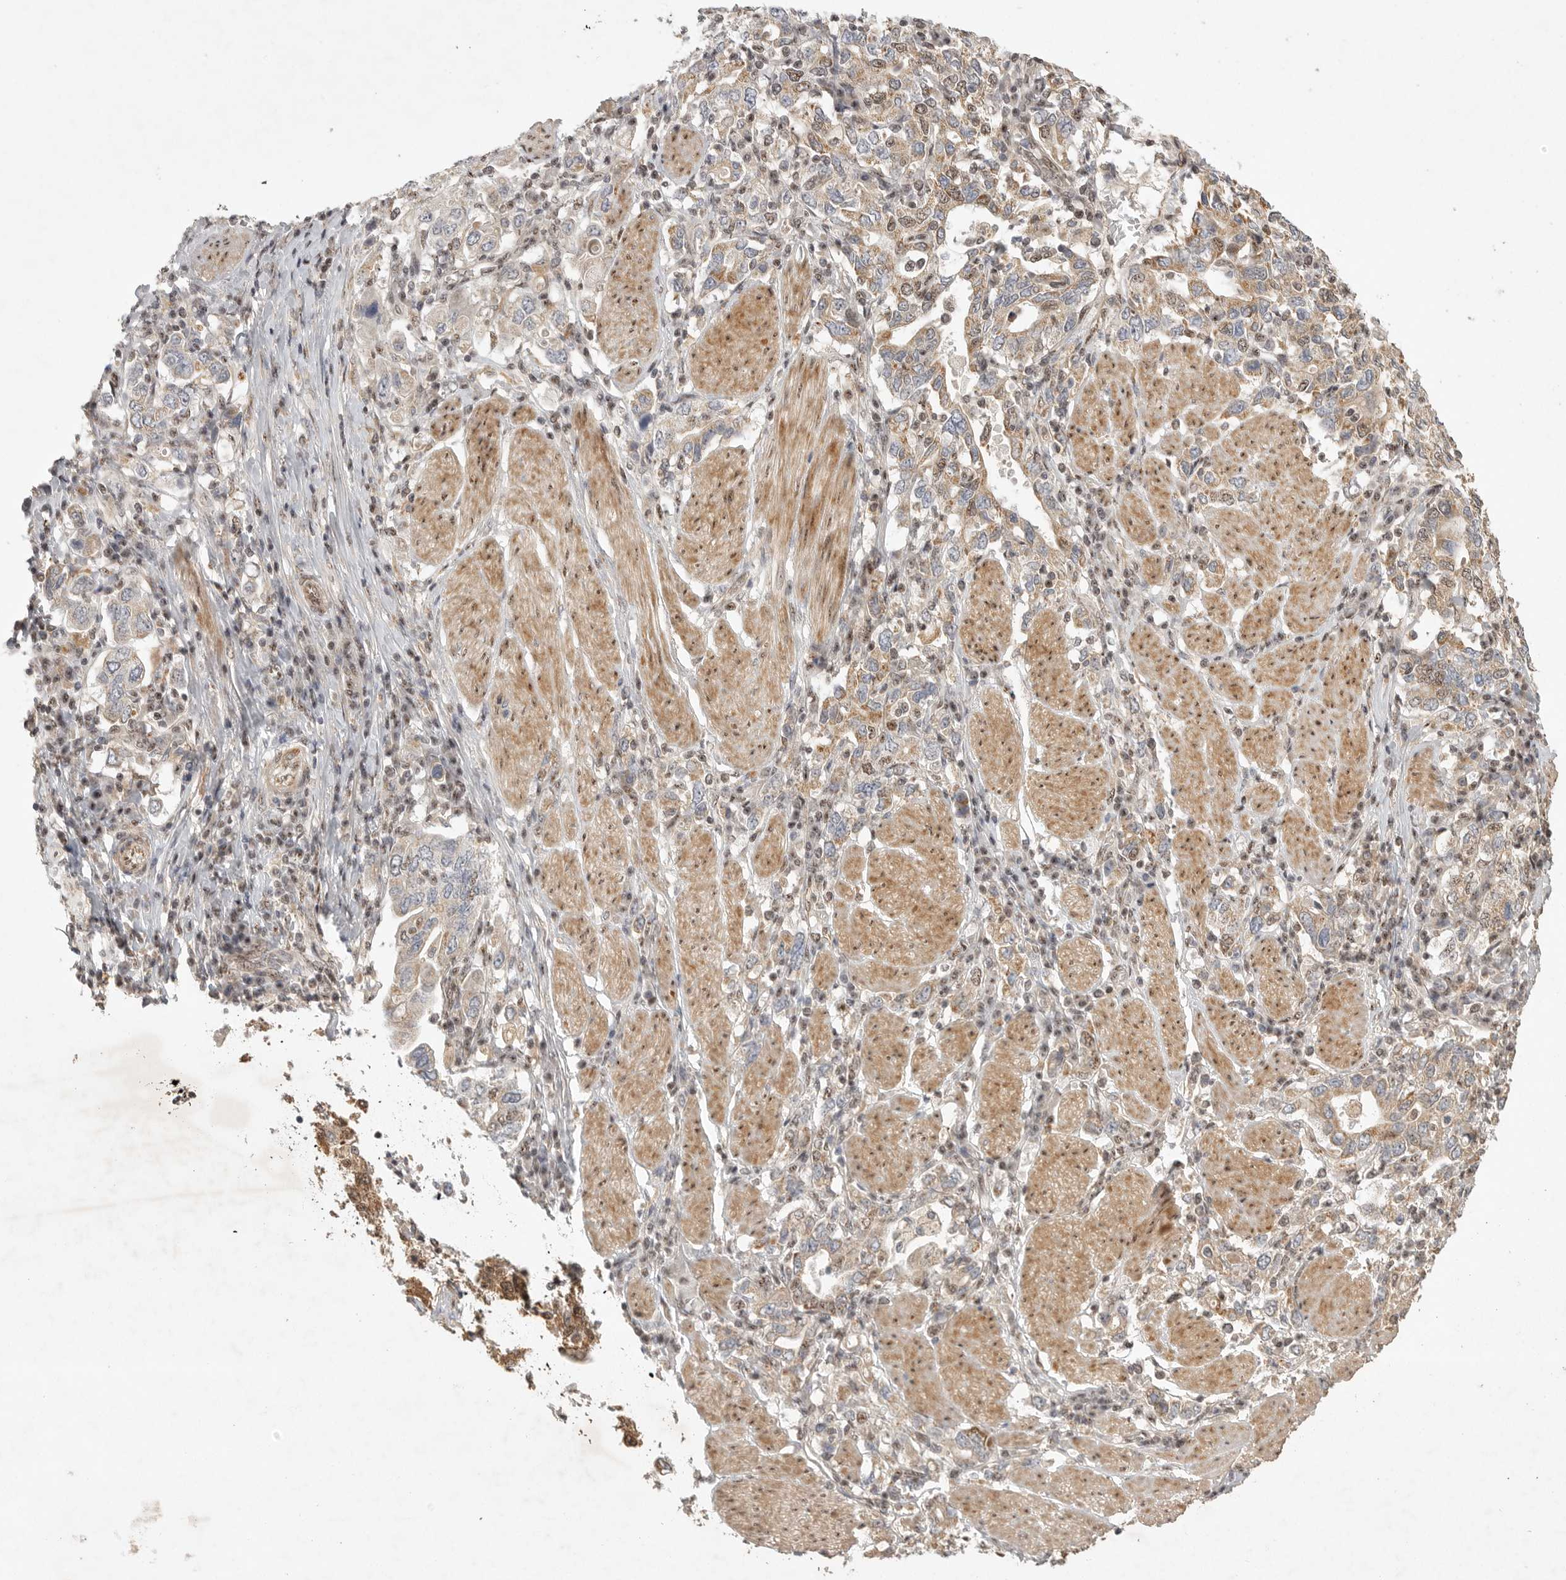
{"staining": {"intensity": "weak", "quantity": "25%-75%", "location": "nuclear"}, "tissue": "stomach cancer", "cell_type": "Tumor cells", "image_type": "cancer", "snomed": [{"axis": "morphology", "description": "Adenocarcinoma, NOS"}, {"axis": "topography", "description": "Stomach, upper"}], "caption": "A high-resolution histopathology image shows immunohistochemistry (IHC) staining of adenocarcinoma (stomach), which shows weak nuclear positivity in about 25%-75% of tumor cells.", "gene": "POMP", "patient": {"sex": "male", "age": 62}}